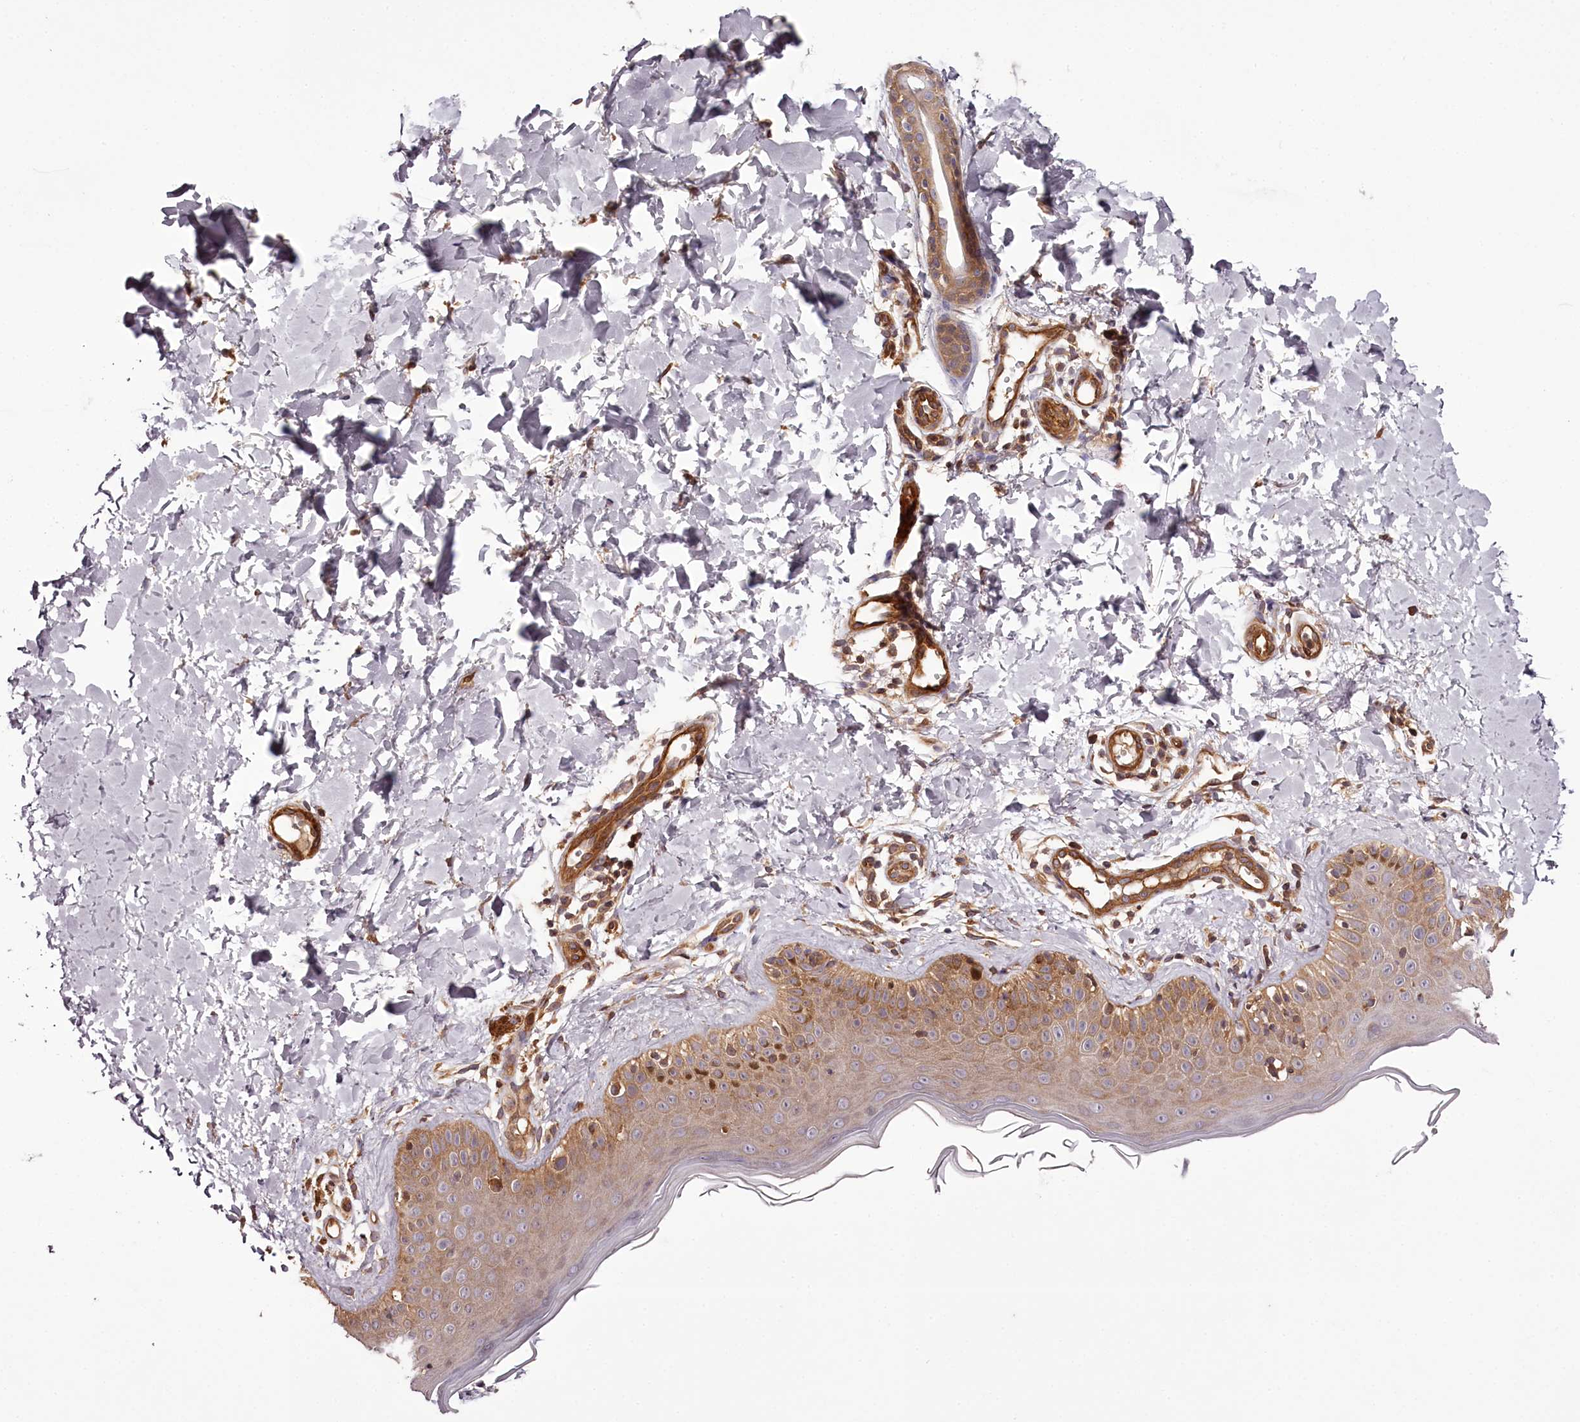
{"staining": {"intensity": "strong", "quantity": ">75%", "location": "cytoplasmic/membranous"}, "tissue": "skin", "cell_type": "Fibroblasts", "image_type": "normal", "snomed": [{"axis": "morphology", "description": "Normal tissue, NOS"}, {"axis": "topography", "description": "Skin"}], "caption": "Protein positivity by IHC reveals strong cytoplasmic/membranous expression in about >75% of fibroblasts in unremarkable skin. The protein of interest is shown in brown color, while the nuclei are stained blue.", "gene": "TARS1", "patient": {"sex": "male", "age": 52}}